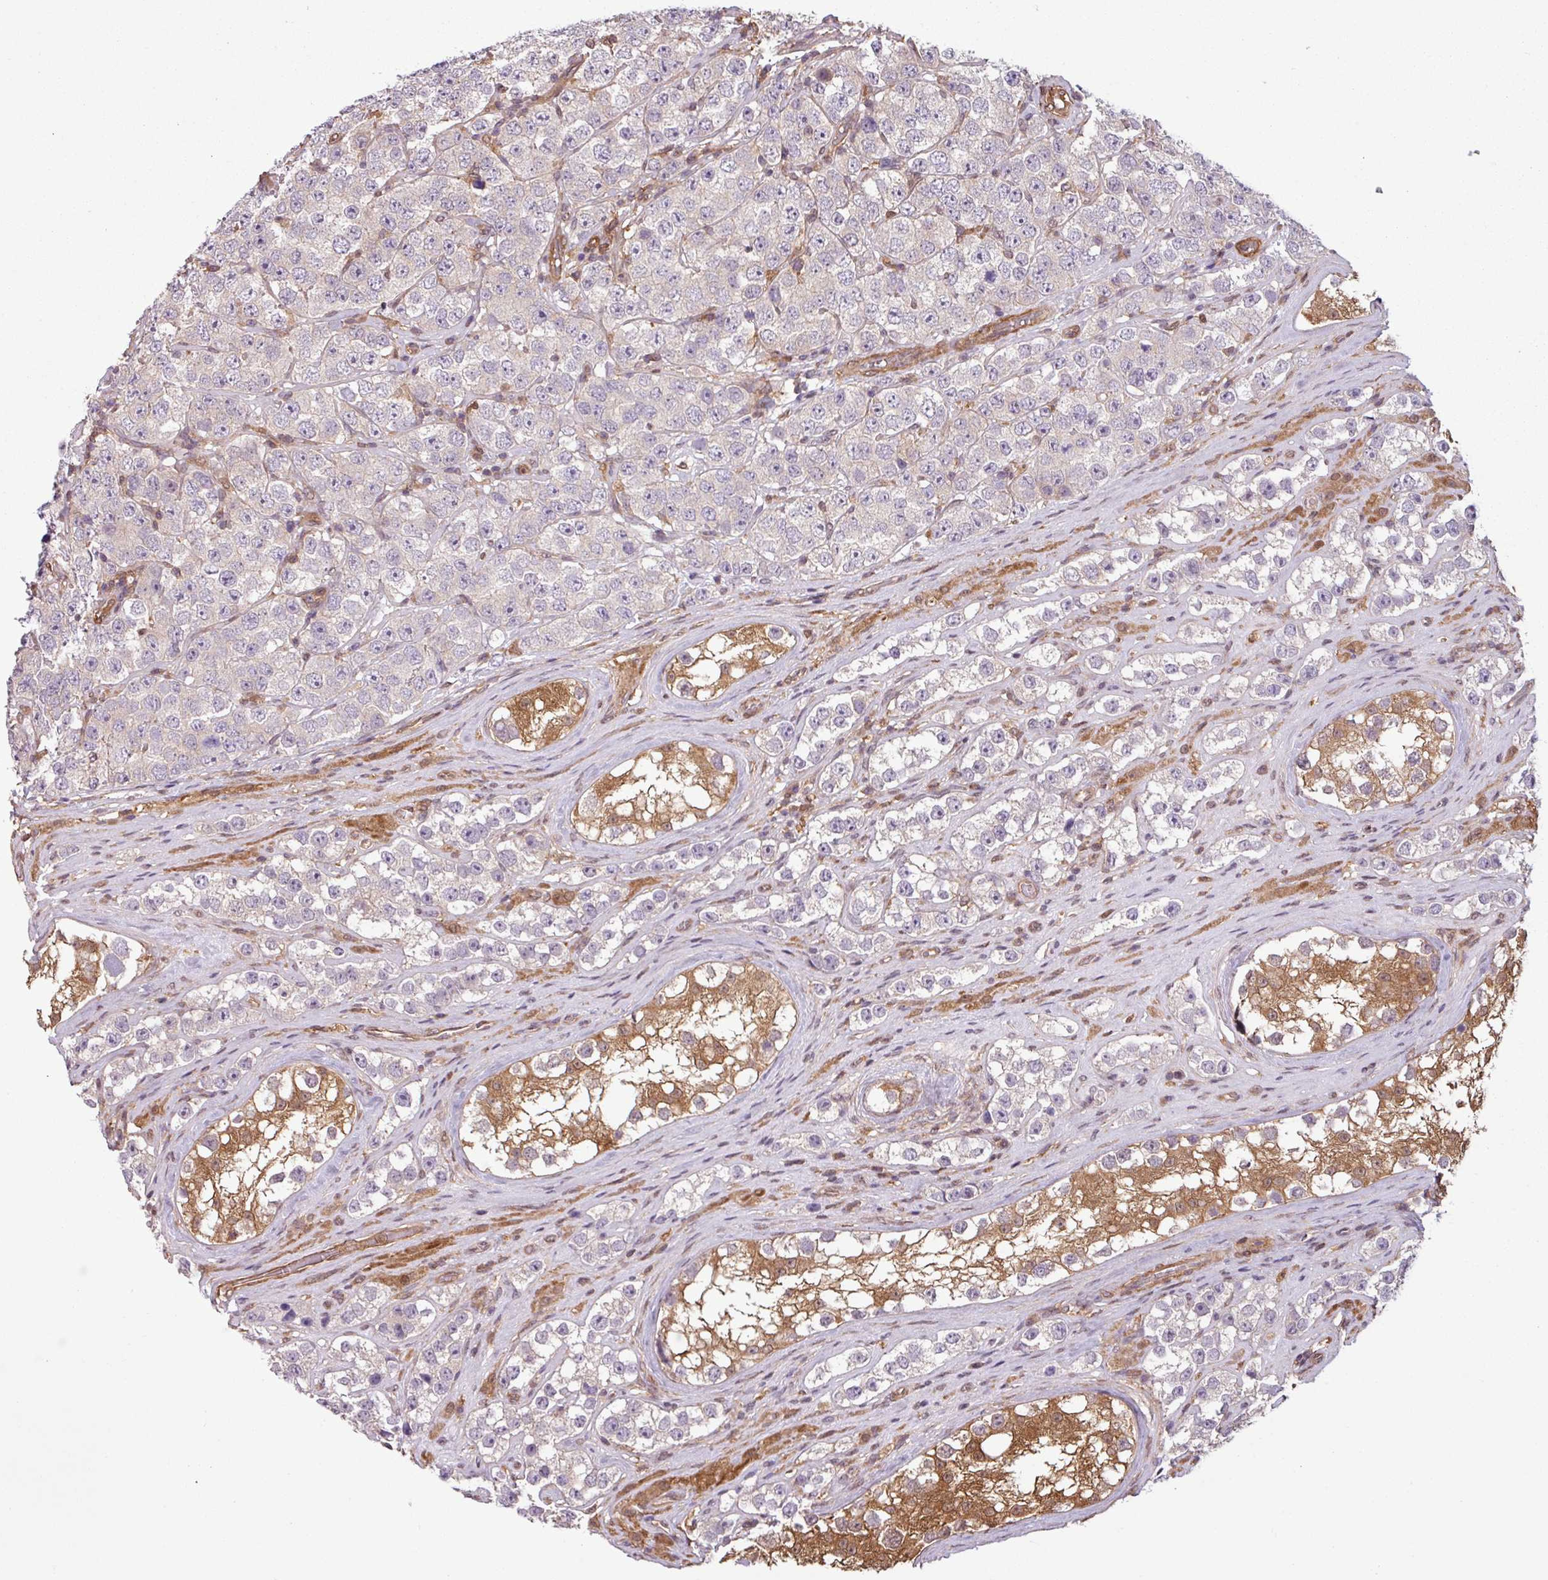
{"staining": {"intensity": "negative", "quantity": "none", "location": "none"}, "tissue": "testis cancer", "cell_type": "Tumor cells", "image_type": "cancer", "snomed": [{"axis": "morphology", "description": "Seminoma, NOS"}, {"axis": "topography", "description": "Testis"}], "caption": "Tumor cells are negative for protein expression in human seminoma (testis).", "gene": "SH3BGRL", "patient": {"sex": "male", "age": 28}}